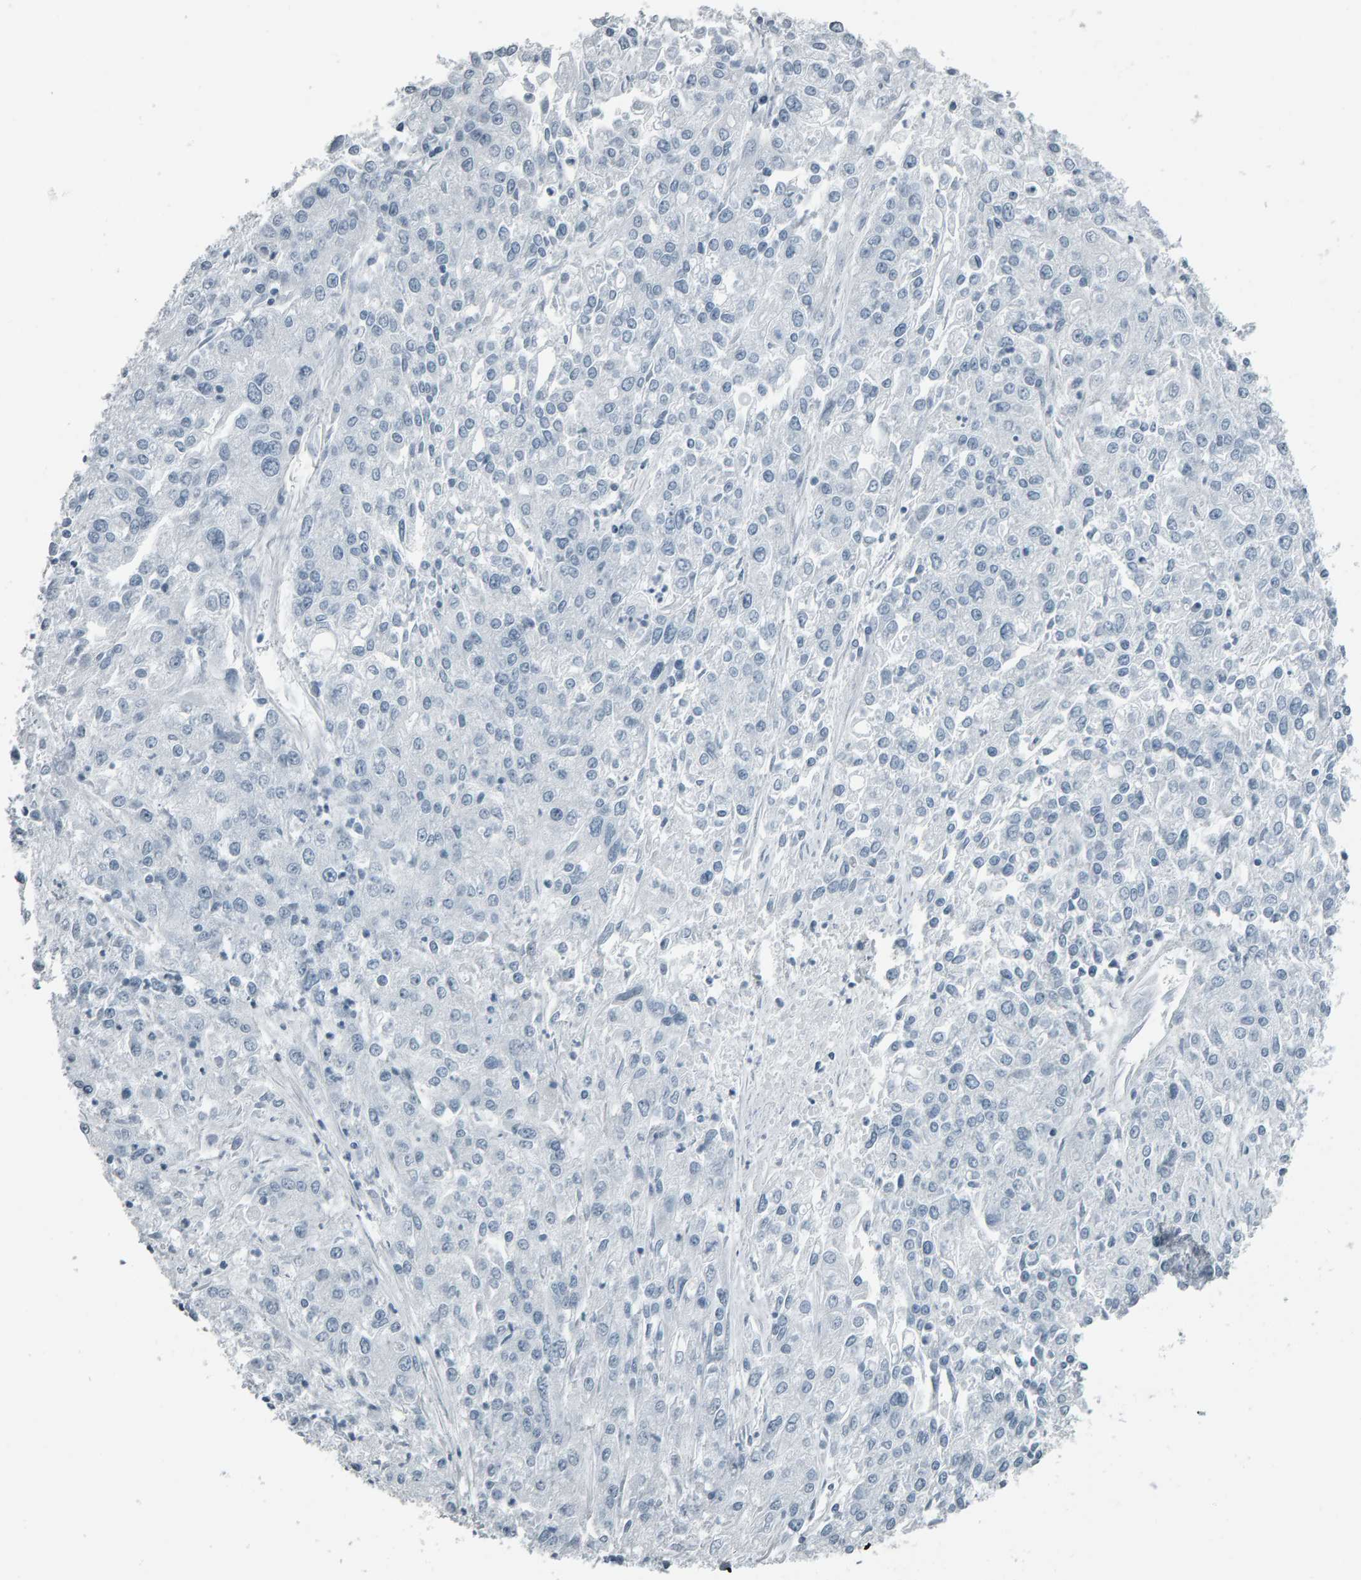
{"staining": {"intensity": "negative", "quantity": "none", "location": "none"}, "tissue": "endometrial cancer", "cell_type": "Tumor cells", "image_type": "cancer", "snomed": [{"axis": "morphology", "description": "Adenocarcinoma, NOS"}, {"axis": "topography", "description": "Endometrium"}], "caption": "This histopathology image is of endometrial cancer (adenocarcinoma) stained with immunohistochemistry (IHC) to label a protein in brown with the nuclei are counter-stained blue. There is no expression in tumor cells.", "gene": "PYY", "patient": {"sex": "female", "age": 49}}